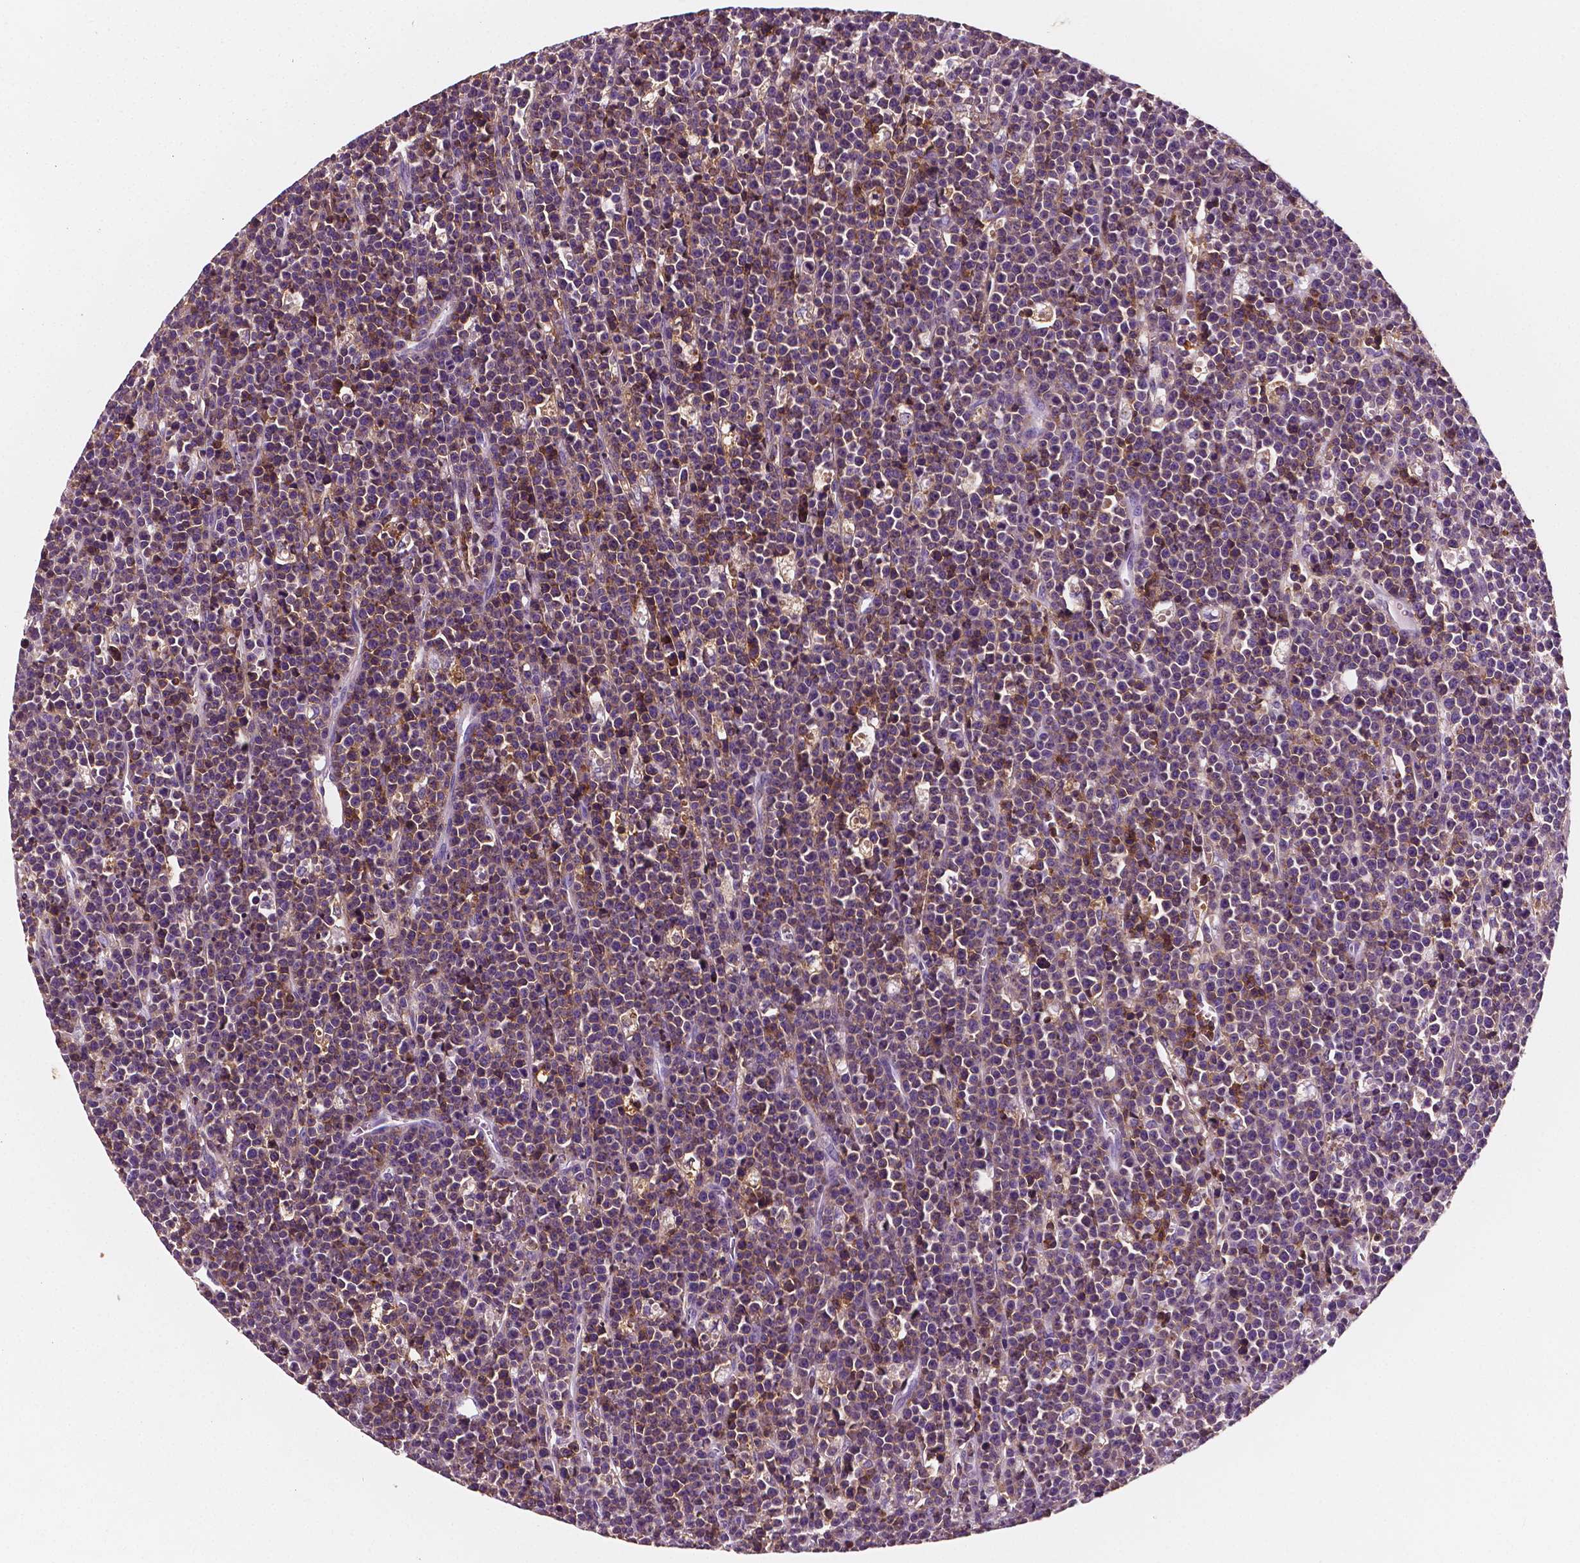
{"staining": {"intensity": "strong", "quantity": "<25%", "location": "cytoplasmic/membranous"}, "tissue": "lymphoma", "cell_type": "Tumor cells", "image_type": "cancer", "snomed": [{"axis": "morphology", "description": "Malignant lymphoma, non-Hodgkin's type, High grade"}, {"axis": "topography", "description": "Ovary"}], "caption": "An immunohistochemistry (IHC) photomicrograph of neoplastic tissue is shown. Protein staining in brown highlights strong cytoplasmic/membranous positivity in lymphoma within tumor cells.", "gene": "PTPRC", "patient": {"sex": "female", "age": 56}}